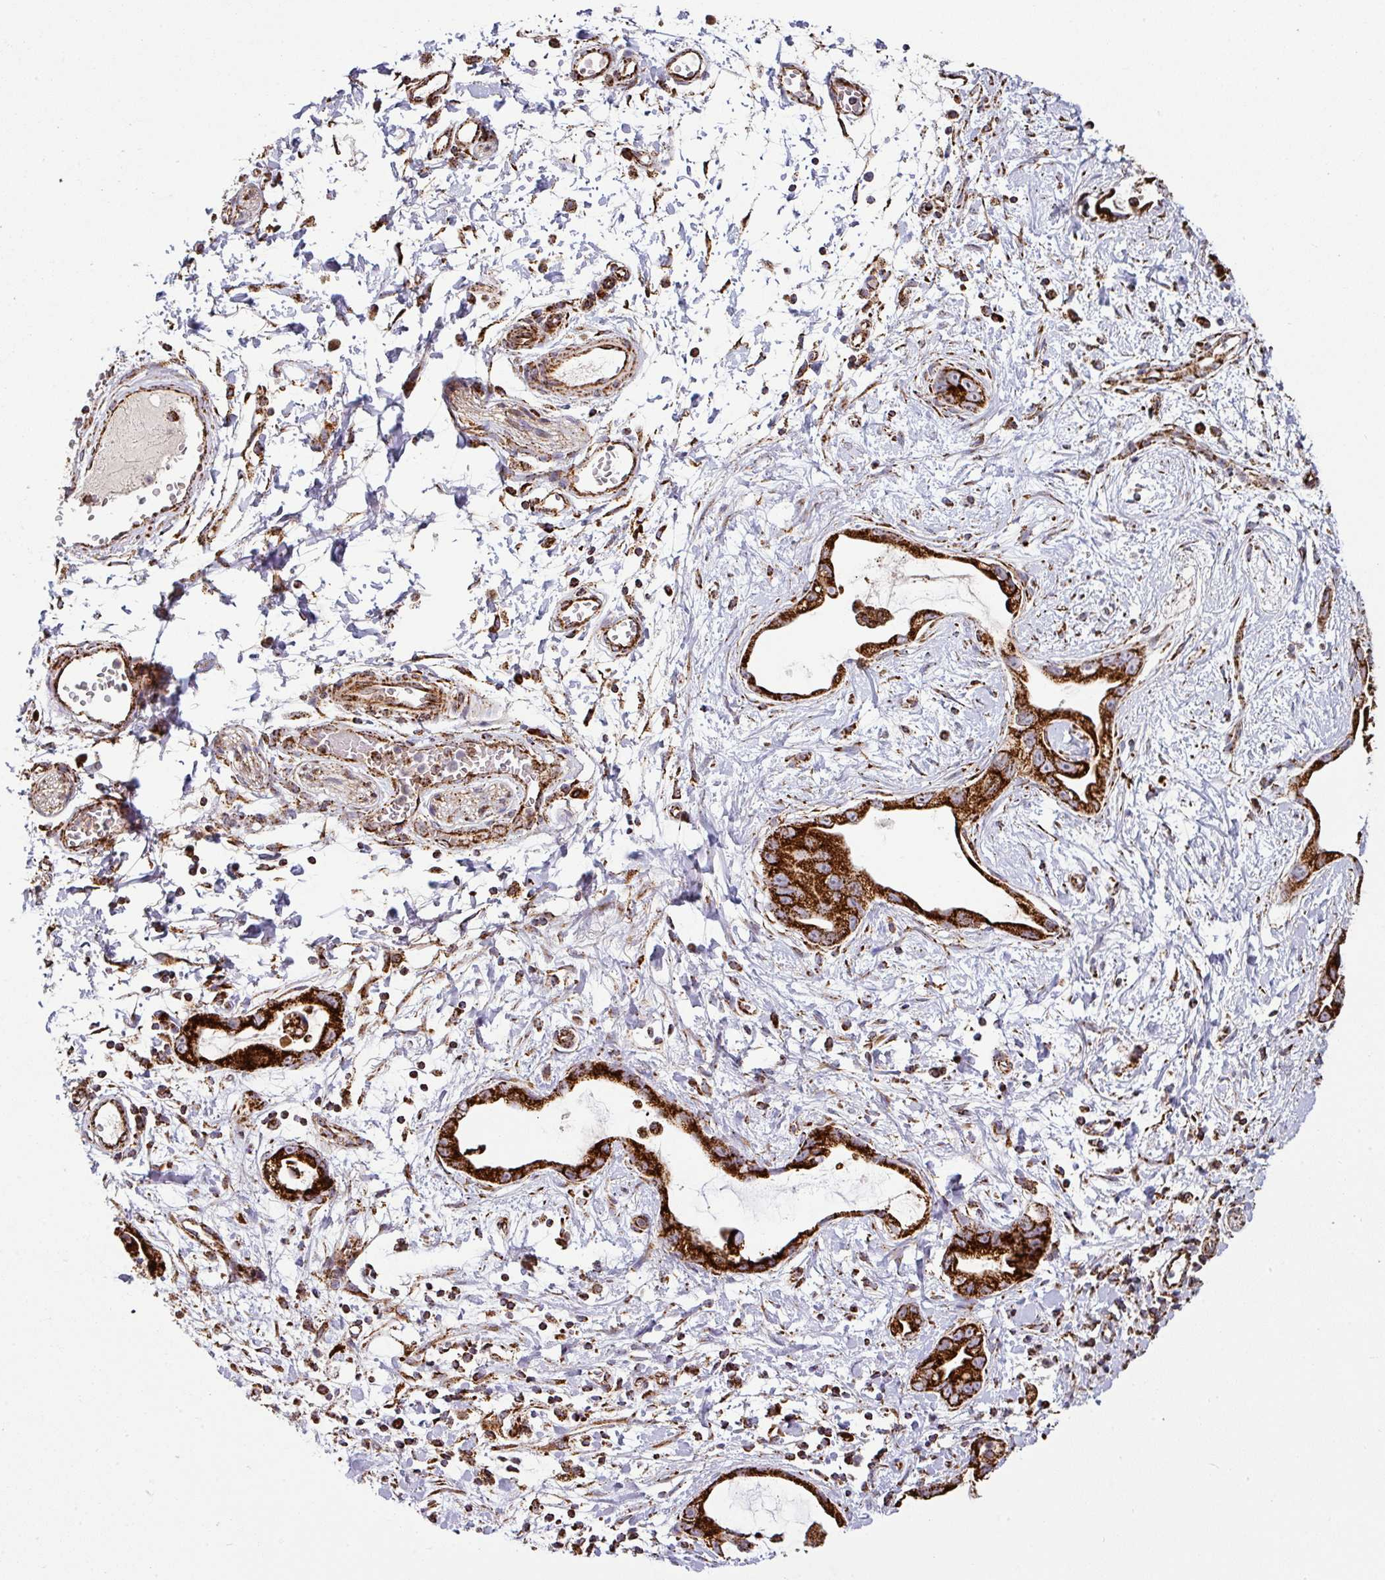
{"staining": {"intensity": "strong", "quantity": ">75%", "location": "cytoplasmic/membranous"}, "tissue": "stomach cancer", "cell_type": "Tumor cells", "image_type": "cancer", "snomed": [{"axis": "morphology", "description": "Adenocarcinoma, NOS"}, {"axis": "topography", "description": "Stomach"}], "caption": "A micrograph showing strong cytoplasmic/membranous staining in about >75% of tumor cells in stomach cancer (adenocarcinoma), as visualized by brown immunohistochemical staining.", "gene": "TRAP1", "patient": {"sex": "male", "age": 55}}